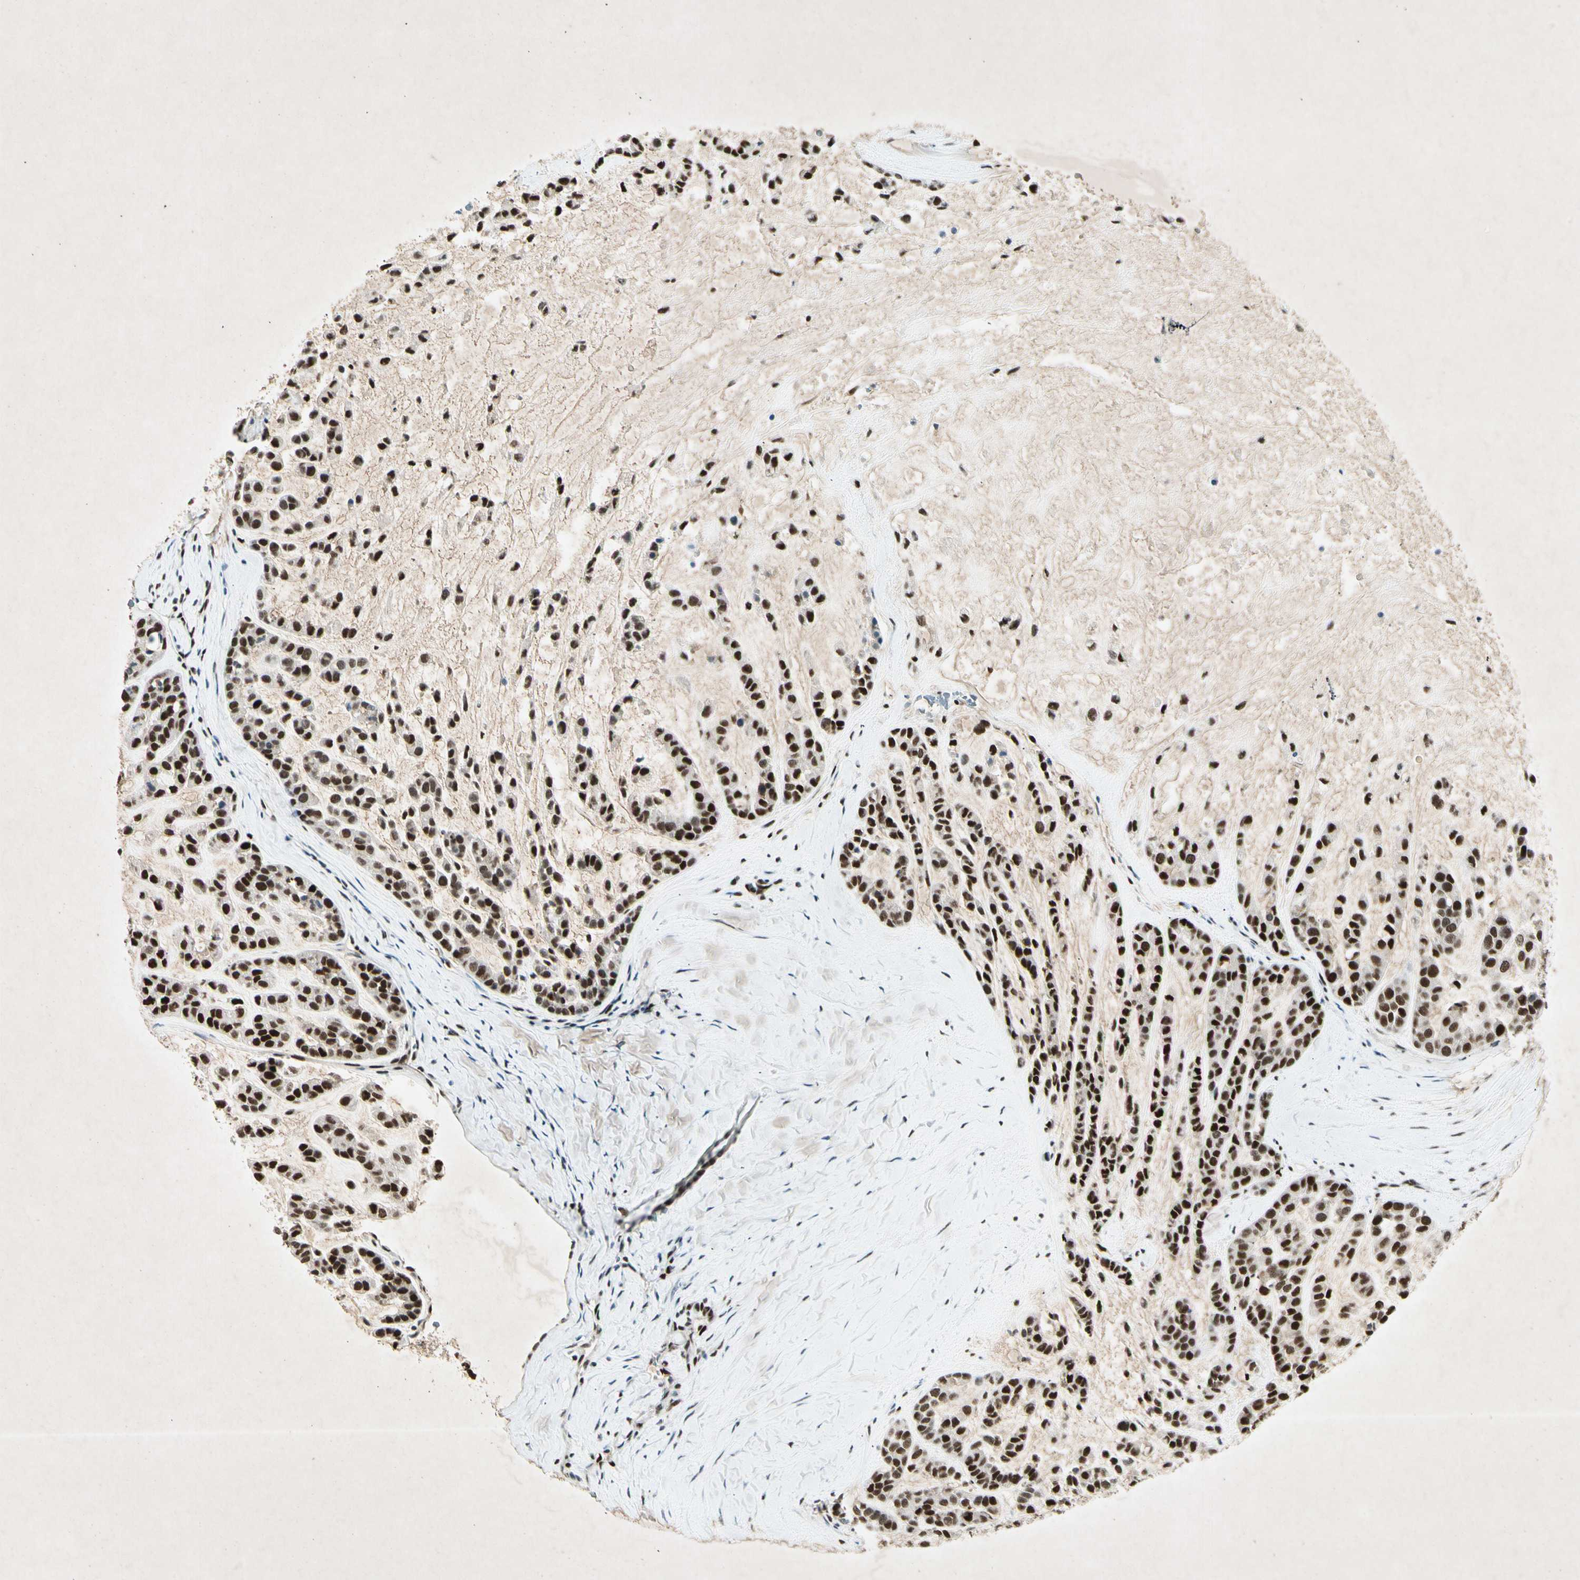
{"staining": {"intensity": "strong", "quantity": ">75%", "location": "nuclear"}, "tissue": "head and neck cancer", "cell_type": "Tumor cells", "image_type": "cancer", "snomed": [{"axis": "morphology", "description": "Adenocarcinoma, NOS"}, {"axis": "morphology", "description": "Adenoma, NOS"}, {"axis": "topography", "description": "Head-Neck"}], "caption": "Protein expression analysis of head and neck cancer (adenocarcinoma) demonstrates strong nuclear staining in approximately >75% of tumor cells.", "gene": "RNF43", "patient": {"sex": "female", "age": 55}}